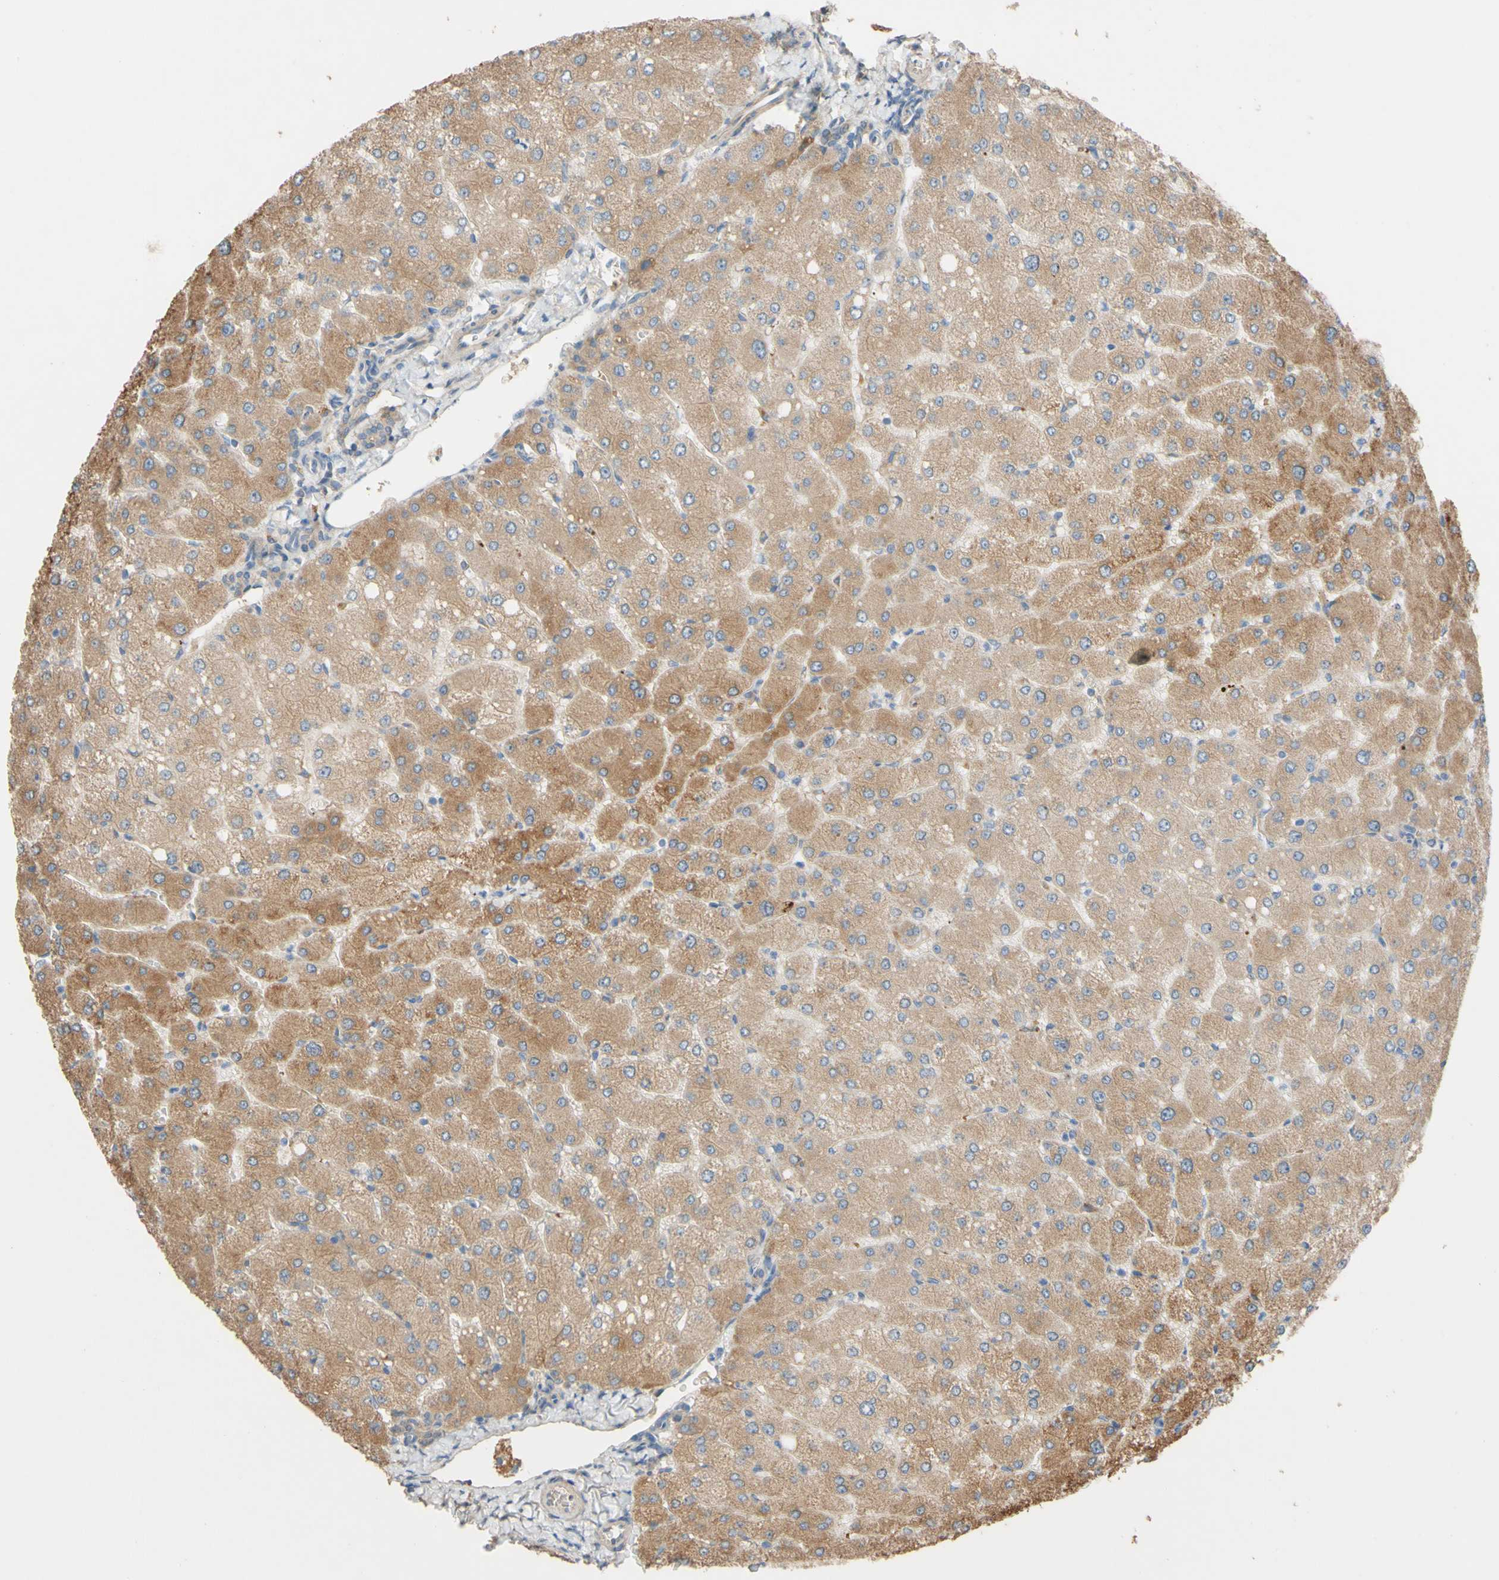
{"staining": {"intensity": "weak", "quantity": ">75%", "location": "cytoplasmic/membranous"}, "tissue": "liver", "cell_type": "Cholangiocytes", "image_type": "normal", "snomed": [{"axis": "morphology", "description": "Normal tissue, NOS"}, {"axis": "topography", "description": "Liver"}], "caption": "The micrograph shows staining of unremarkable liver, revealing weak cytoplasmic/membranous protein staining (brown color) within cholangiocytes. The staining is performed using DAB (3,3'-diaminobenzidine) brown chromogen to label protein expression. The nuclei are counter-stained blue using hematoxylin.", "gene": "DKK3", "patient": {"sex": "male", "age": 55}}